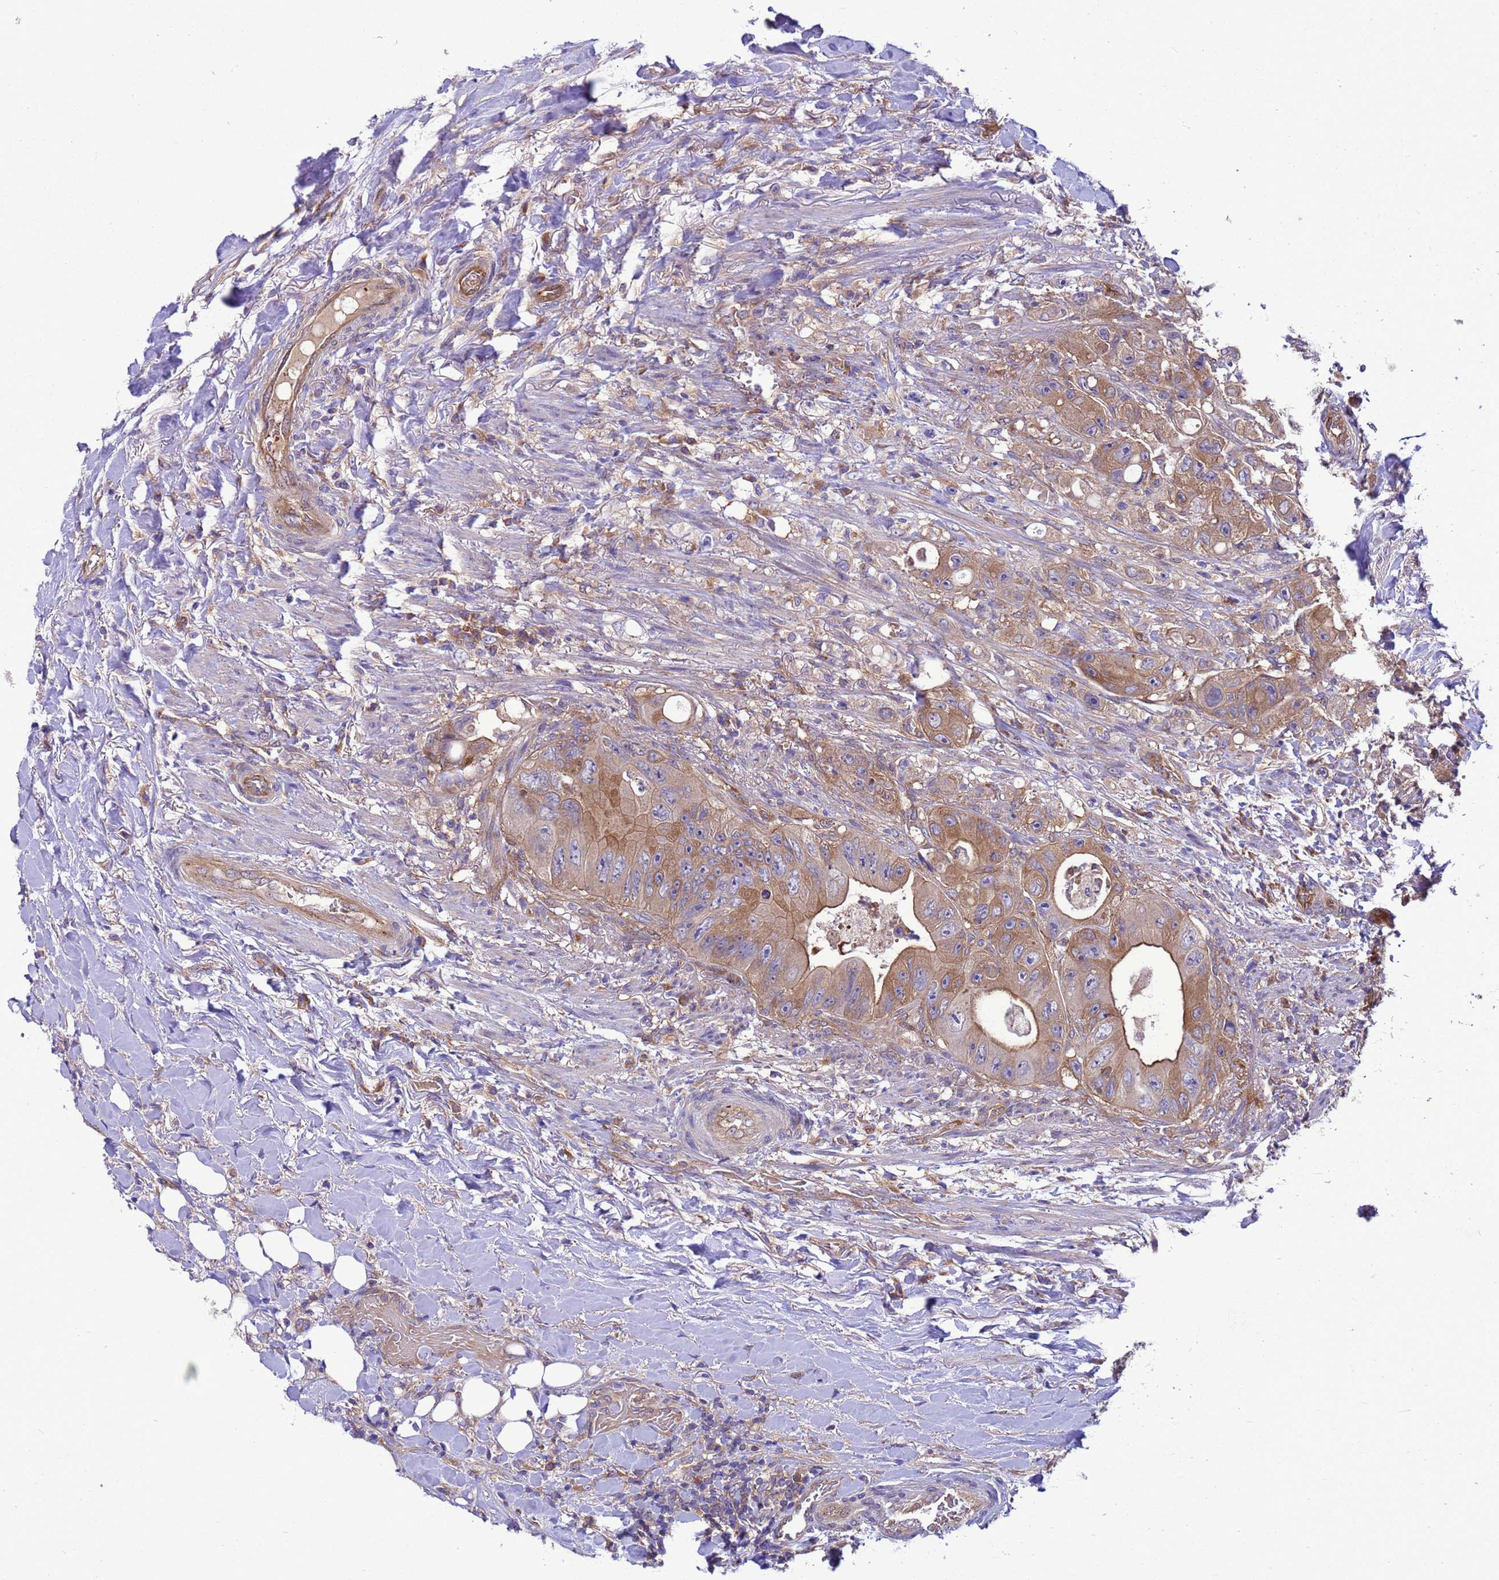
{"staining": {"intensity": "moderate", "quantity": ">75%", "location": "cytoplasmic/membranous"}, "tissue": "colorectal cancer", "cell_type": "Tumor cells", "image_type": "cancer", "snomed": [{"axis": "morphology", "description": "Adenocarcinoma, NOS"}, {"axis": "topography", "description": "Colon"}], "caption": "Human colorectal cancer (adenocarcinoma) stained for a protein (brown) reveals moderate cytoplasmic/membranous positive expression in approximately >75% of tumor cells.", "gene": "RABEP2", "patient": {"sex": "female", "age": 46}}